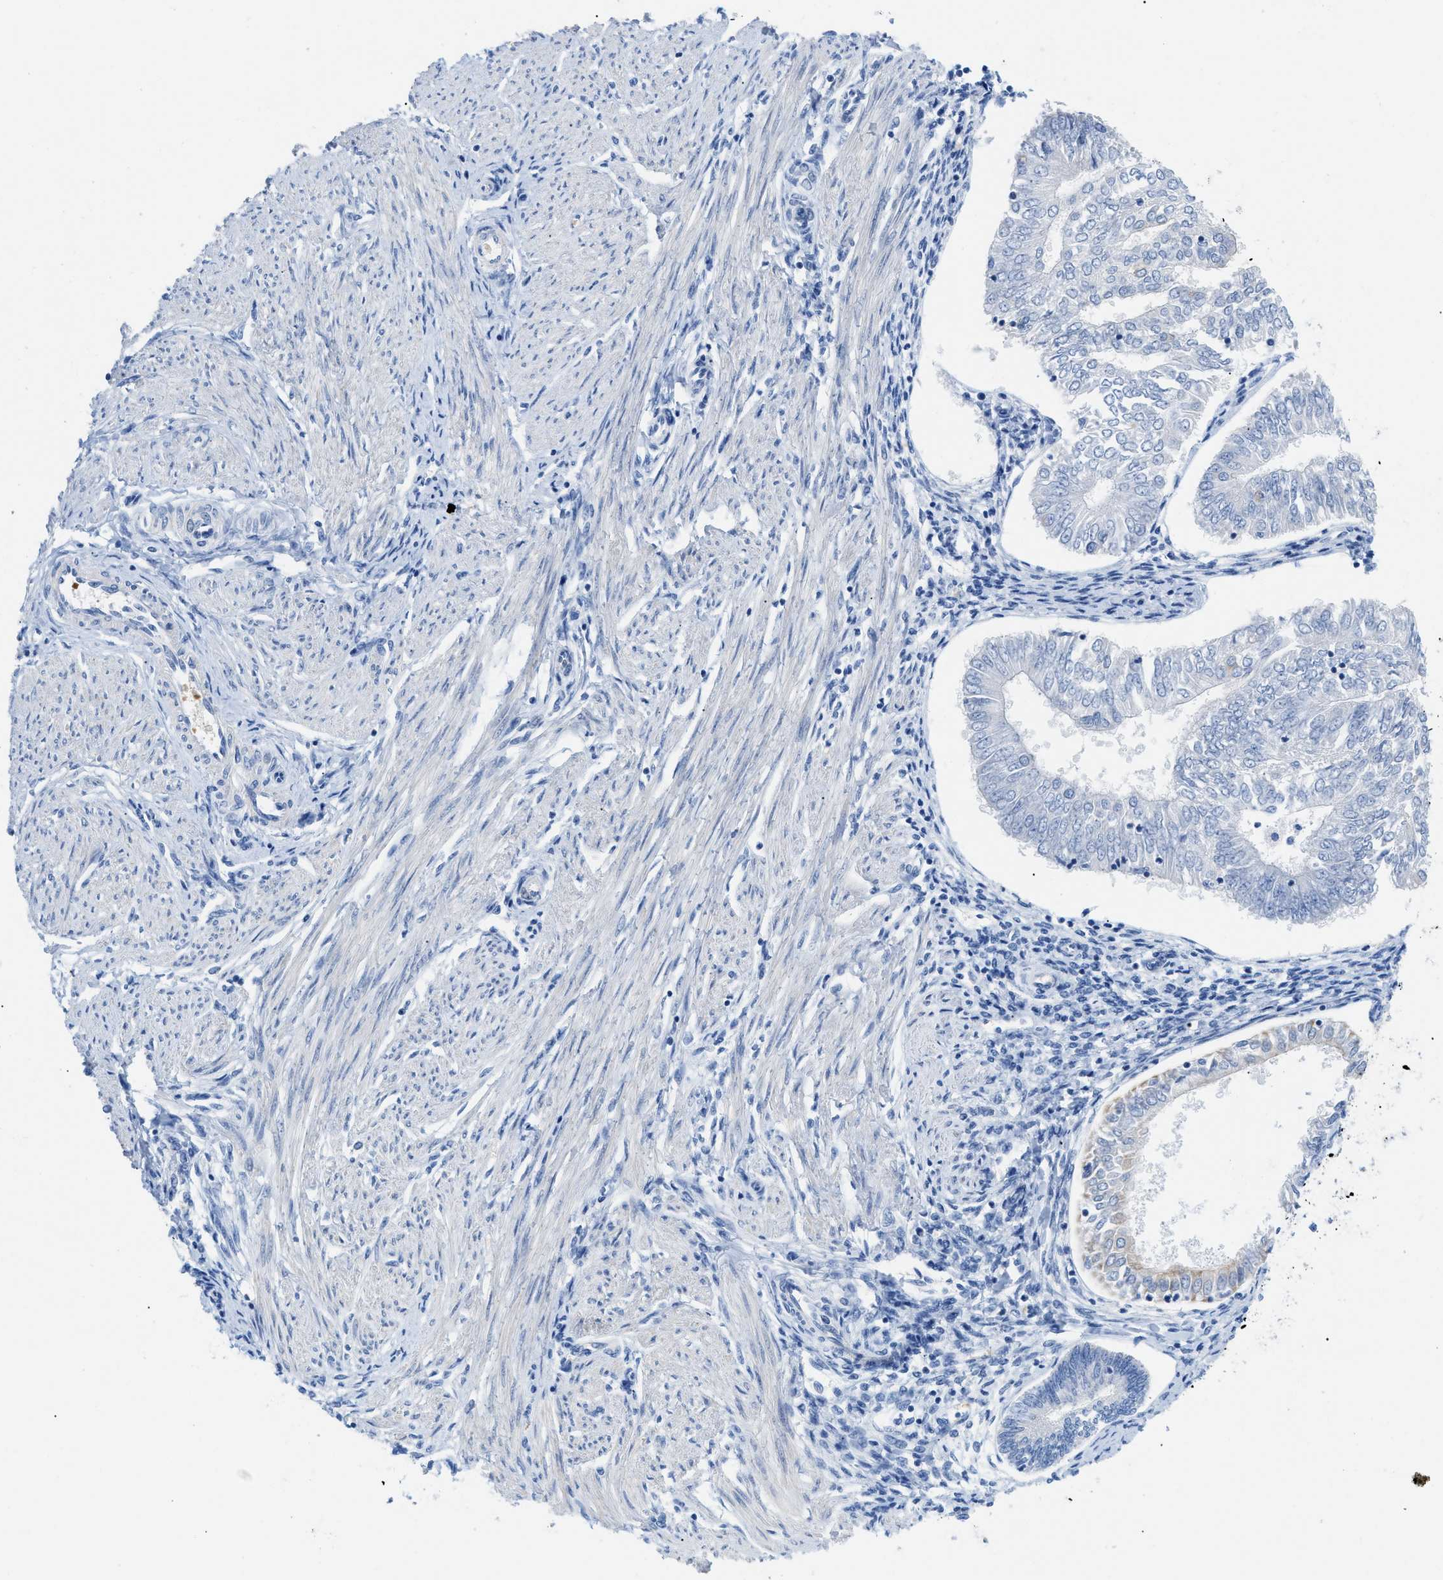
{"staining": {"intensity": "negative", "quantity": "none", "location": "none"}, "tissue": "endometrial cancer", "cell_type": "Tumor cells", "image_type": "cancer", "snomed": [{"axis": "morphology", "description": "Adenocarcinoma, NOS"}, {"axis": "topography", "description": "Endometrium"}], "caption": "A high-resolution image shows IHC staining of adenocarcinoma (endometrial), which exhibits no significant staining in tumor cells.", "gene": "BPGM", "patient": {"sex": "female", "age": 53}}